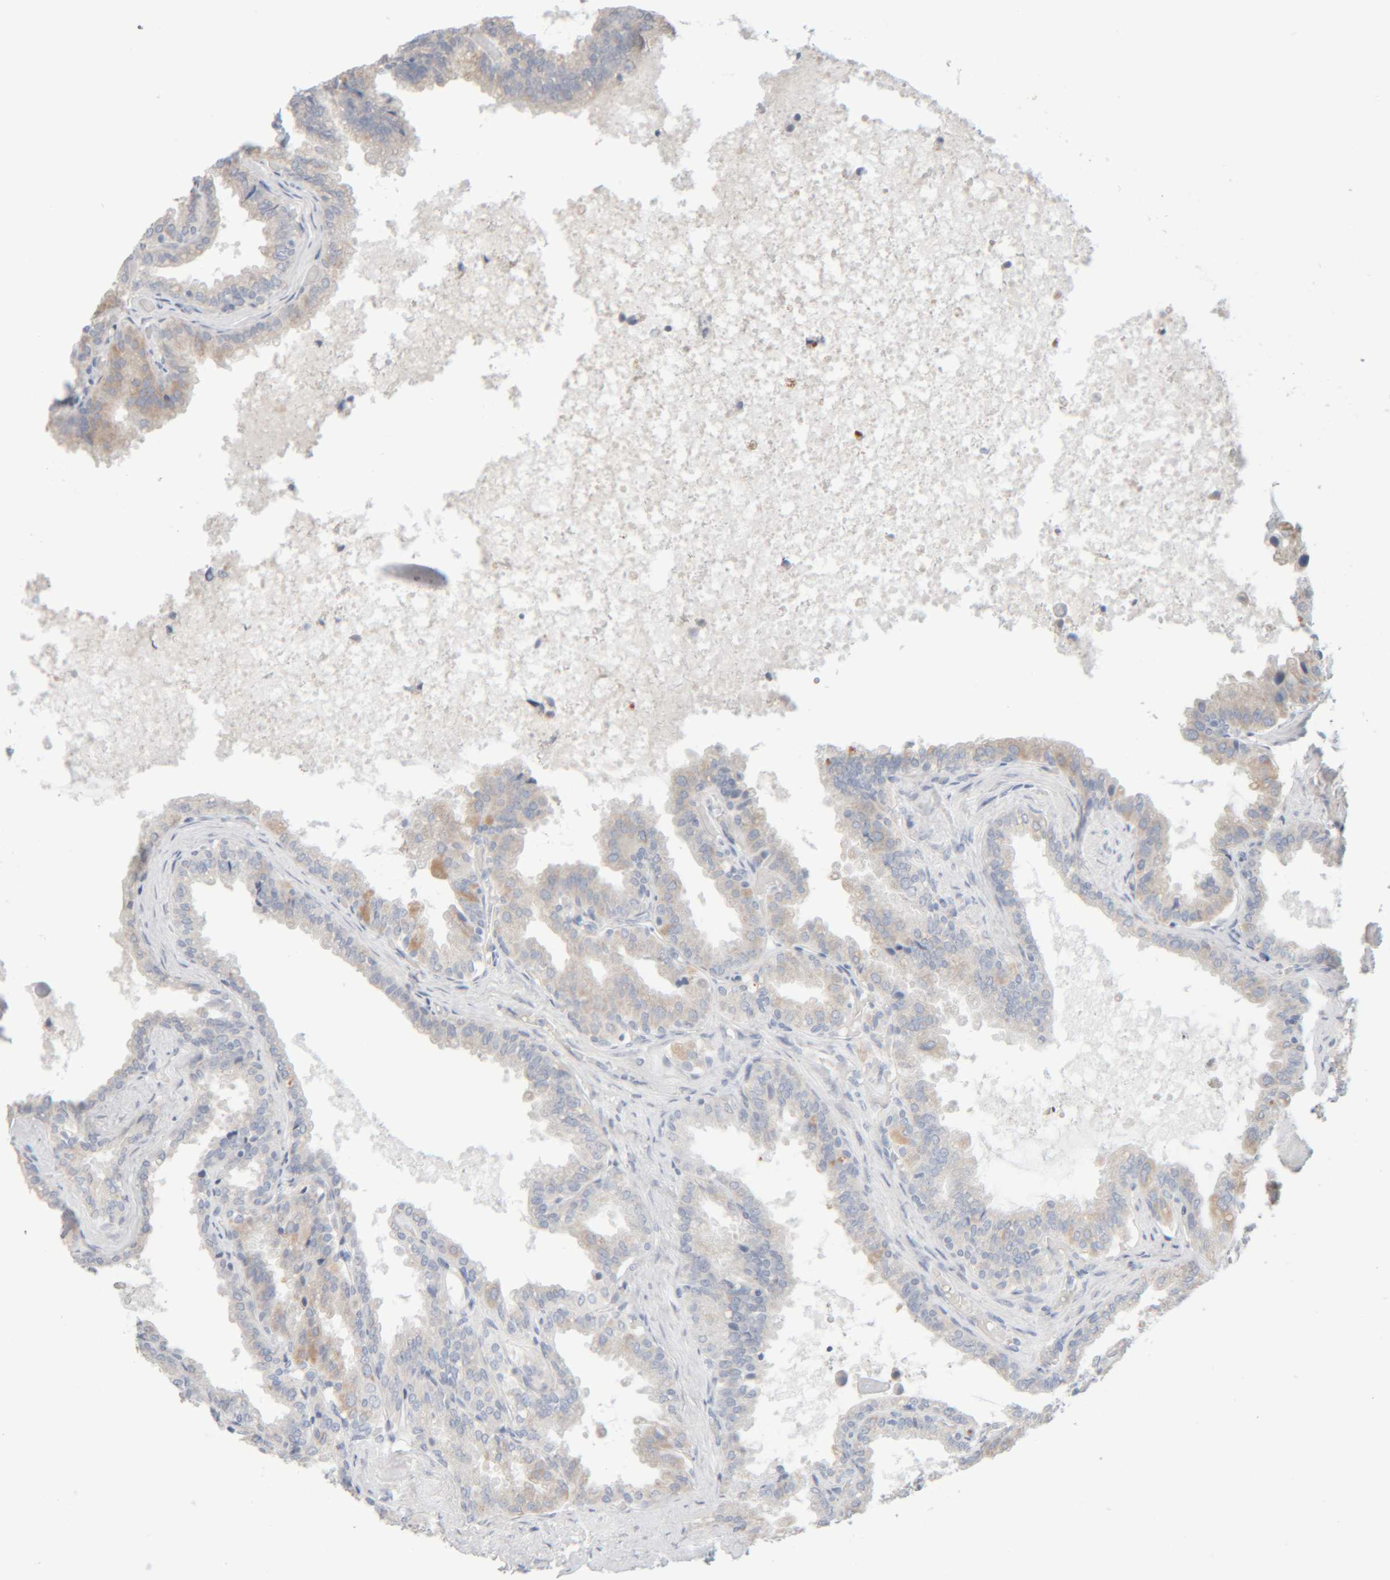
{"staining": {"intensity": "moderate", "quantity": "<25%", "location": "cytoplasmic/membranous"}, "tissue": "seminal vesicle", "cell_type": "Glandular cells", "image_type": "normal", "snomed": [{"axis": "morphology", "description": "Normal tissue, NOS"}, {"axis": "topography", "description": "Seminal veicle"}], "caption": "Immunohistochemistry photomicrograph of benign seminal vesicle stained for a protein (brown), which reveals low levels of moderate cytoplasmic/membranous positivity in approximately <25% of glandular cells.", "gene": "RIDA", "patient": {"sex": "male", "age": 46}}